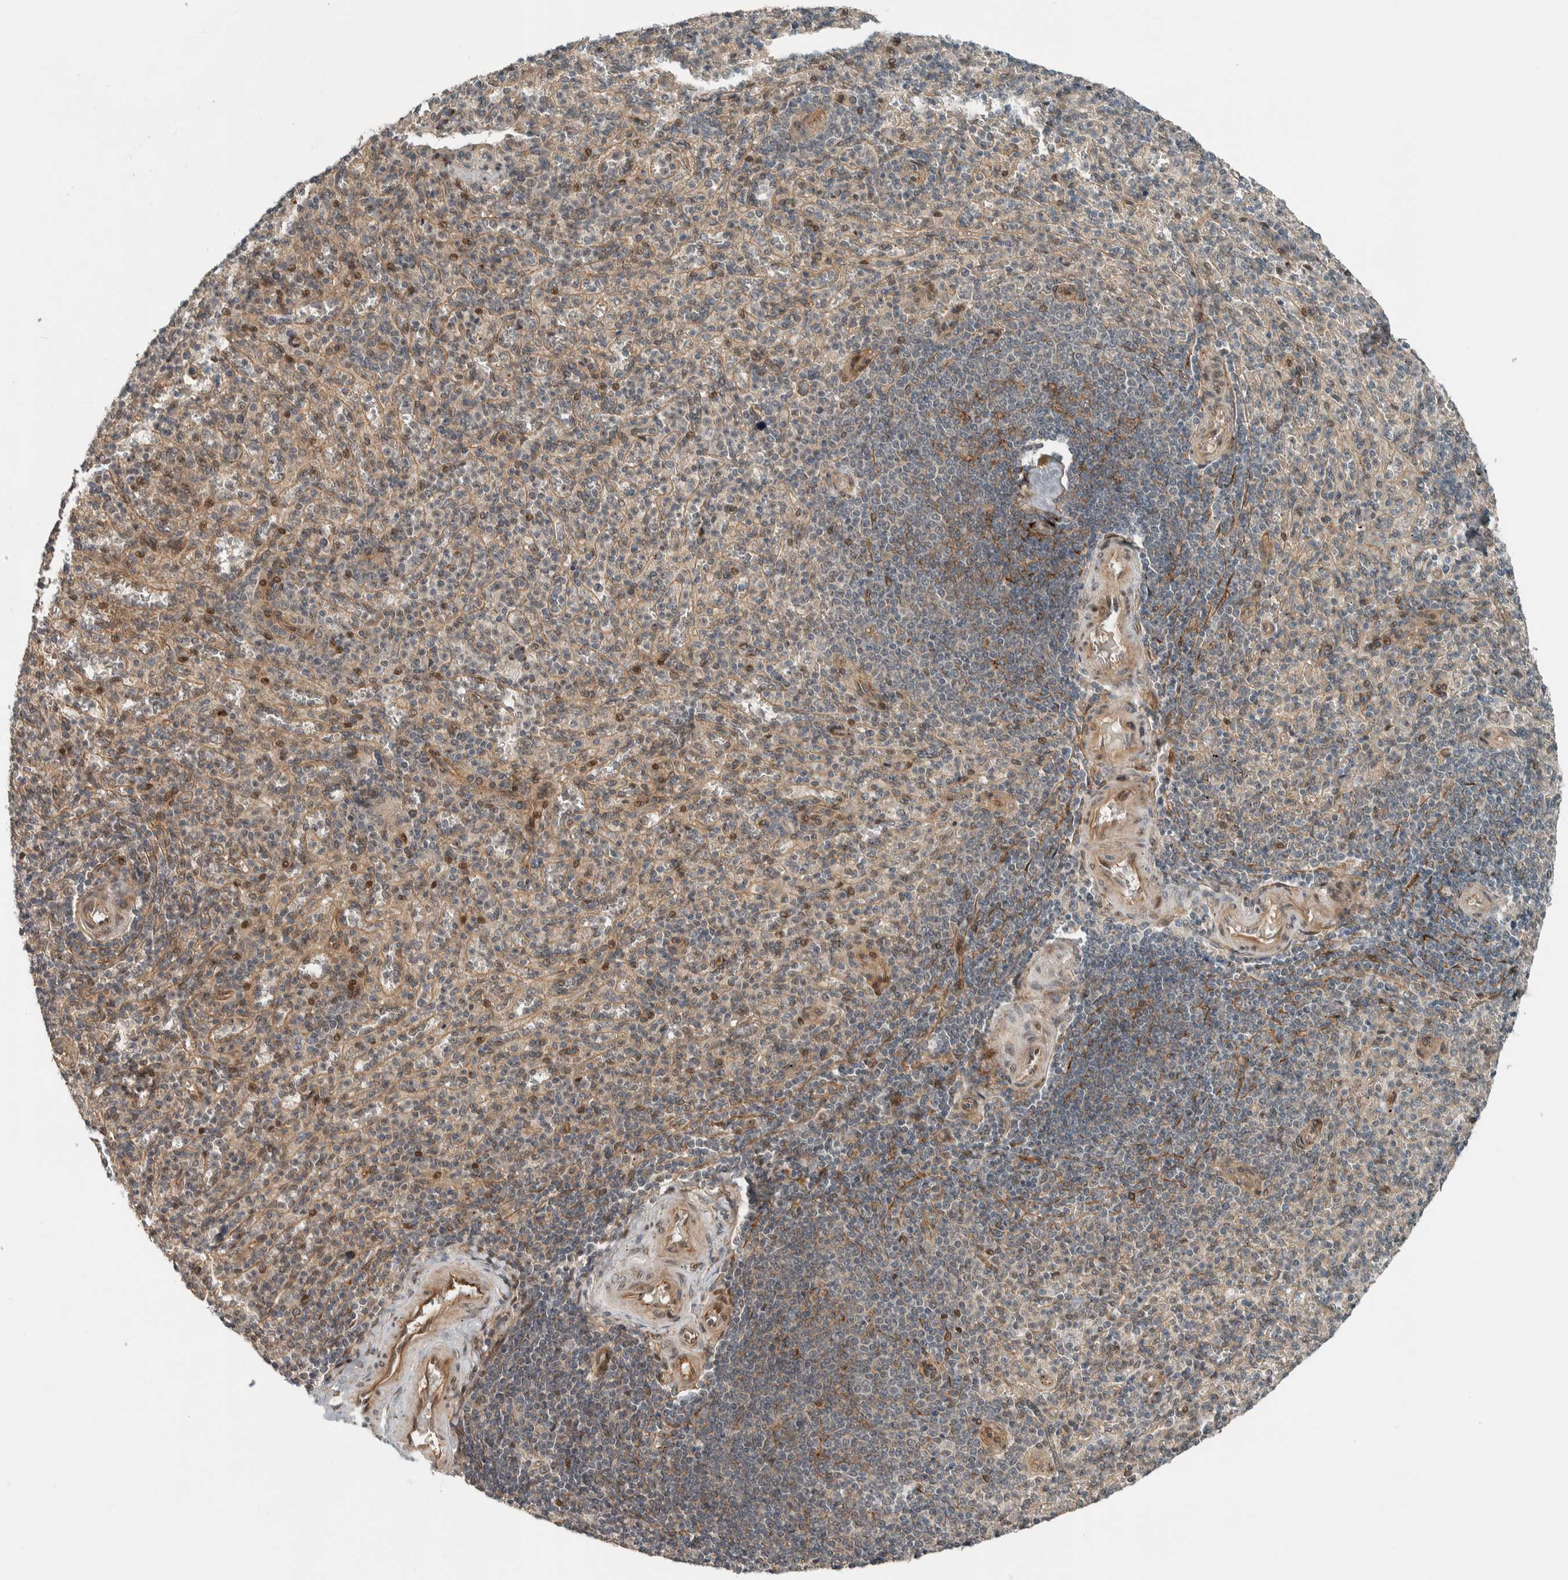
{"staining": {"intensity": "weak", "quantity": "25%-75%", "location": "nuclear"}, "tissue": "spleen", "cell_type": "Cells in red pulp", "image_type": "normal", "snomed": [{"axis": "morphology", "description": "Normal tissue, NOS"}, {"axis": "topography", "description": "Spleen"}], "caption": "Normal spleen reveals weak nuclear positivity in approximately 25%-75% of cells in red pulp, visualized by immunohistochemistry.", "gene": "STXBP4", "patient": {"sex": "male", "age": 36}}